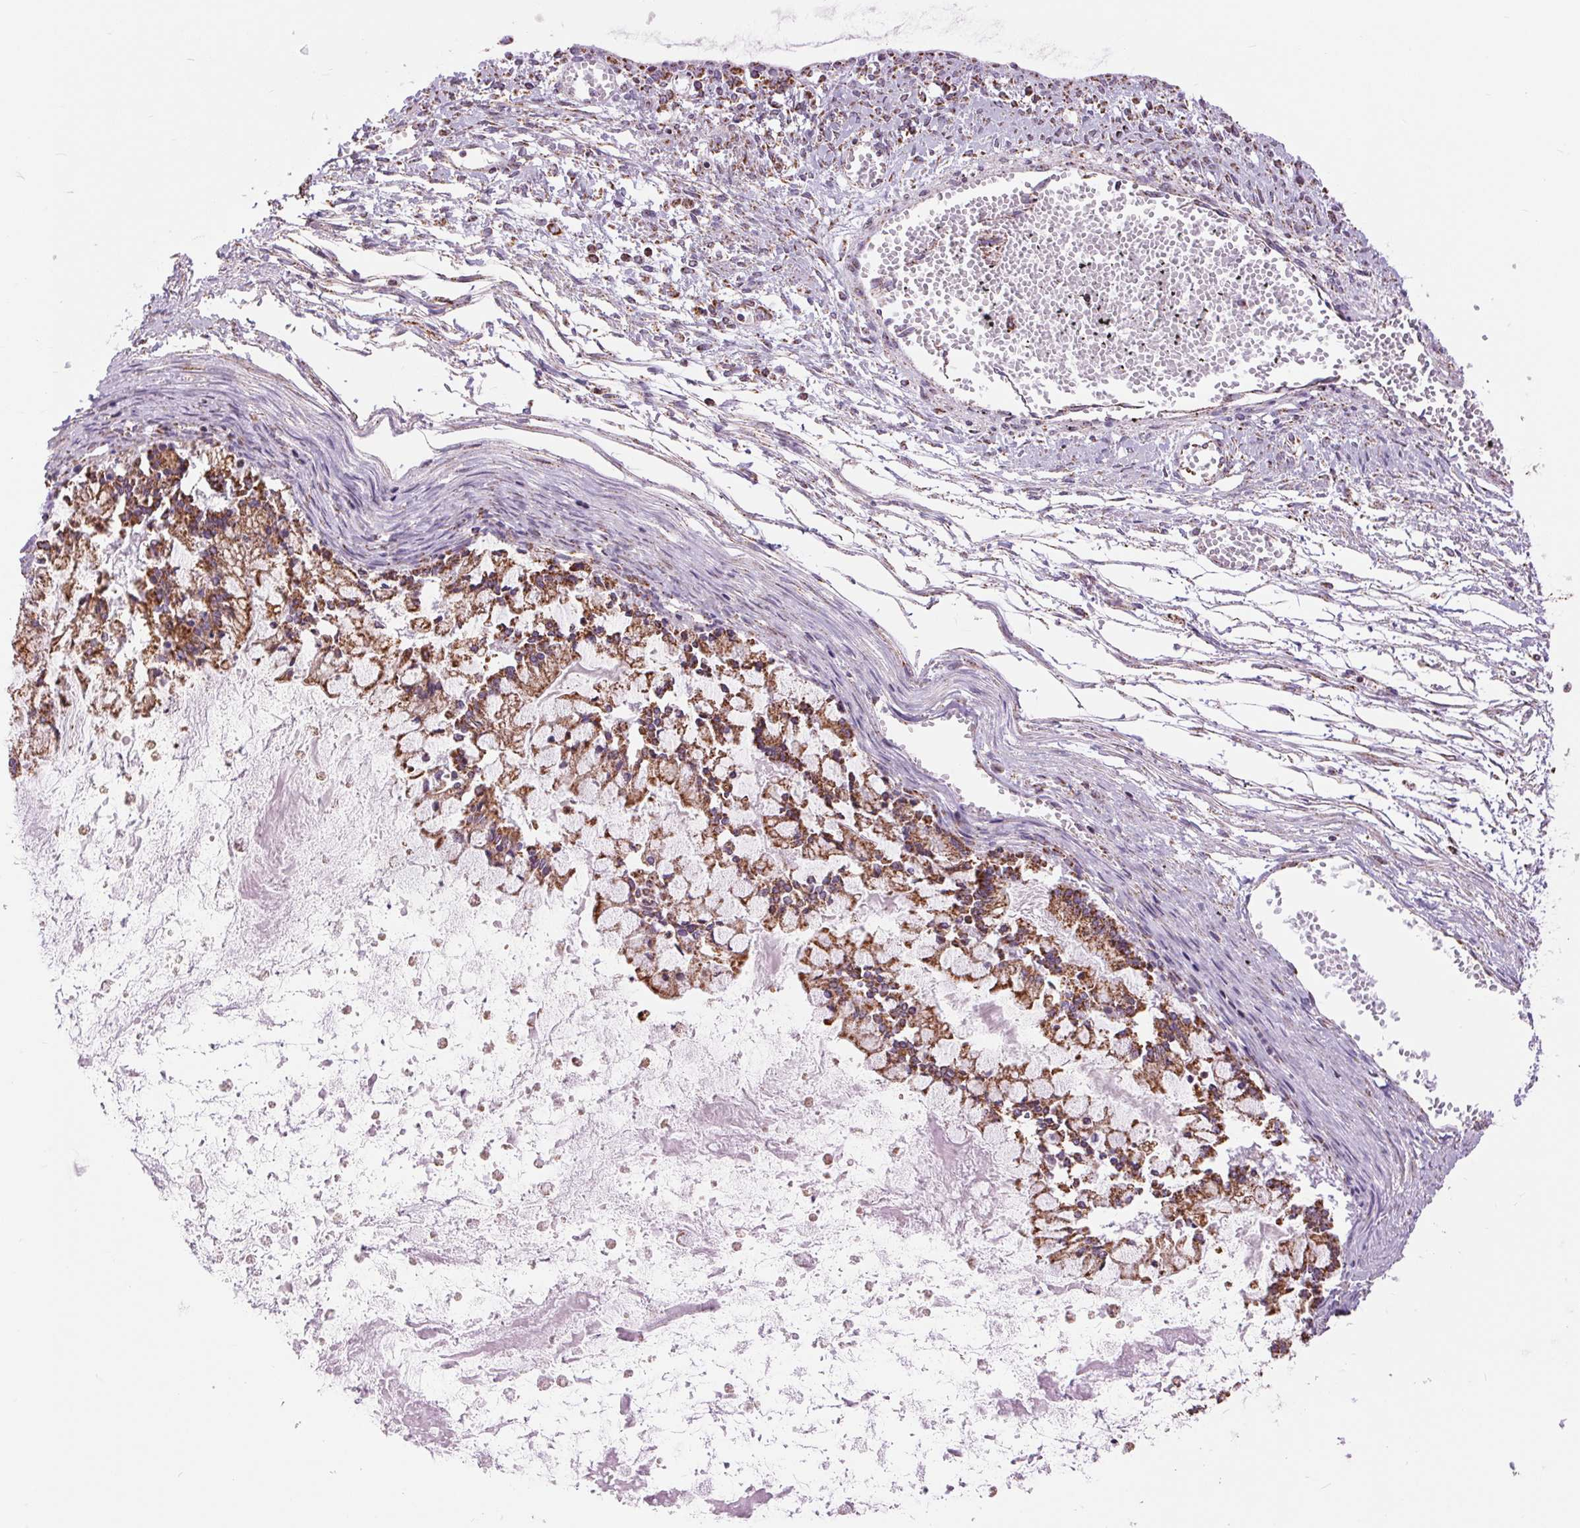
{"staining": {"intensity": "moderate", "quantity": ">75%", "location": "cytoplasmic/membranous"}, "tissue": "ovarian cancer", "cell_type": "Tumor cells", "image_type": "cancer", "snomed": [{"axis": "morphology", "description": "Cystadenocarcinoma, mucinous, NOS"}, {"axis": "topography", "description": "Ovary"}], "caption": "High-power microscopy captured an IHC photomicrograph of ovarian cancer, revealing moderate cytoplasmic/membranous positivity in approximately >75% of tumor cells.", "gene": "ATP5PB", "patient": {"sex": "female", "age": 67}}